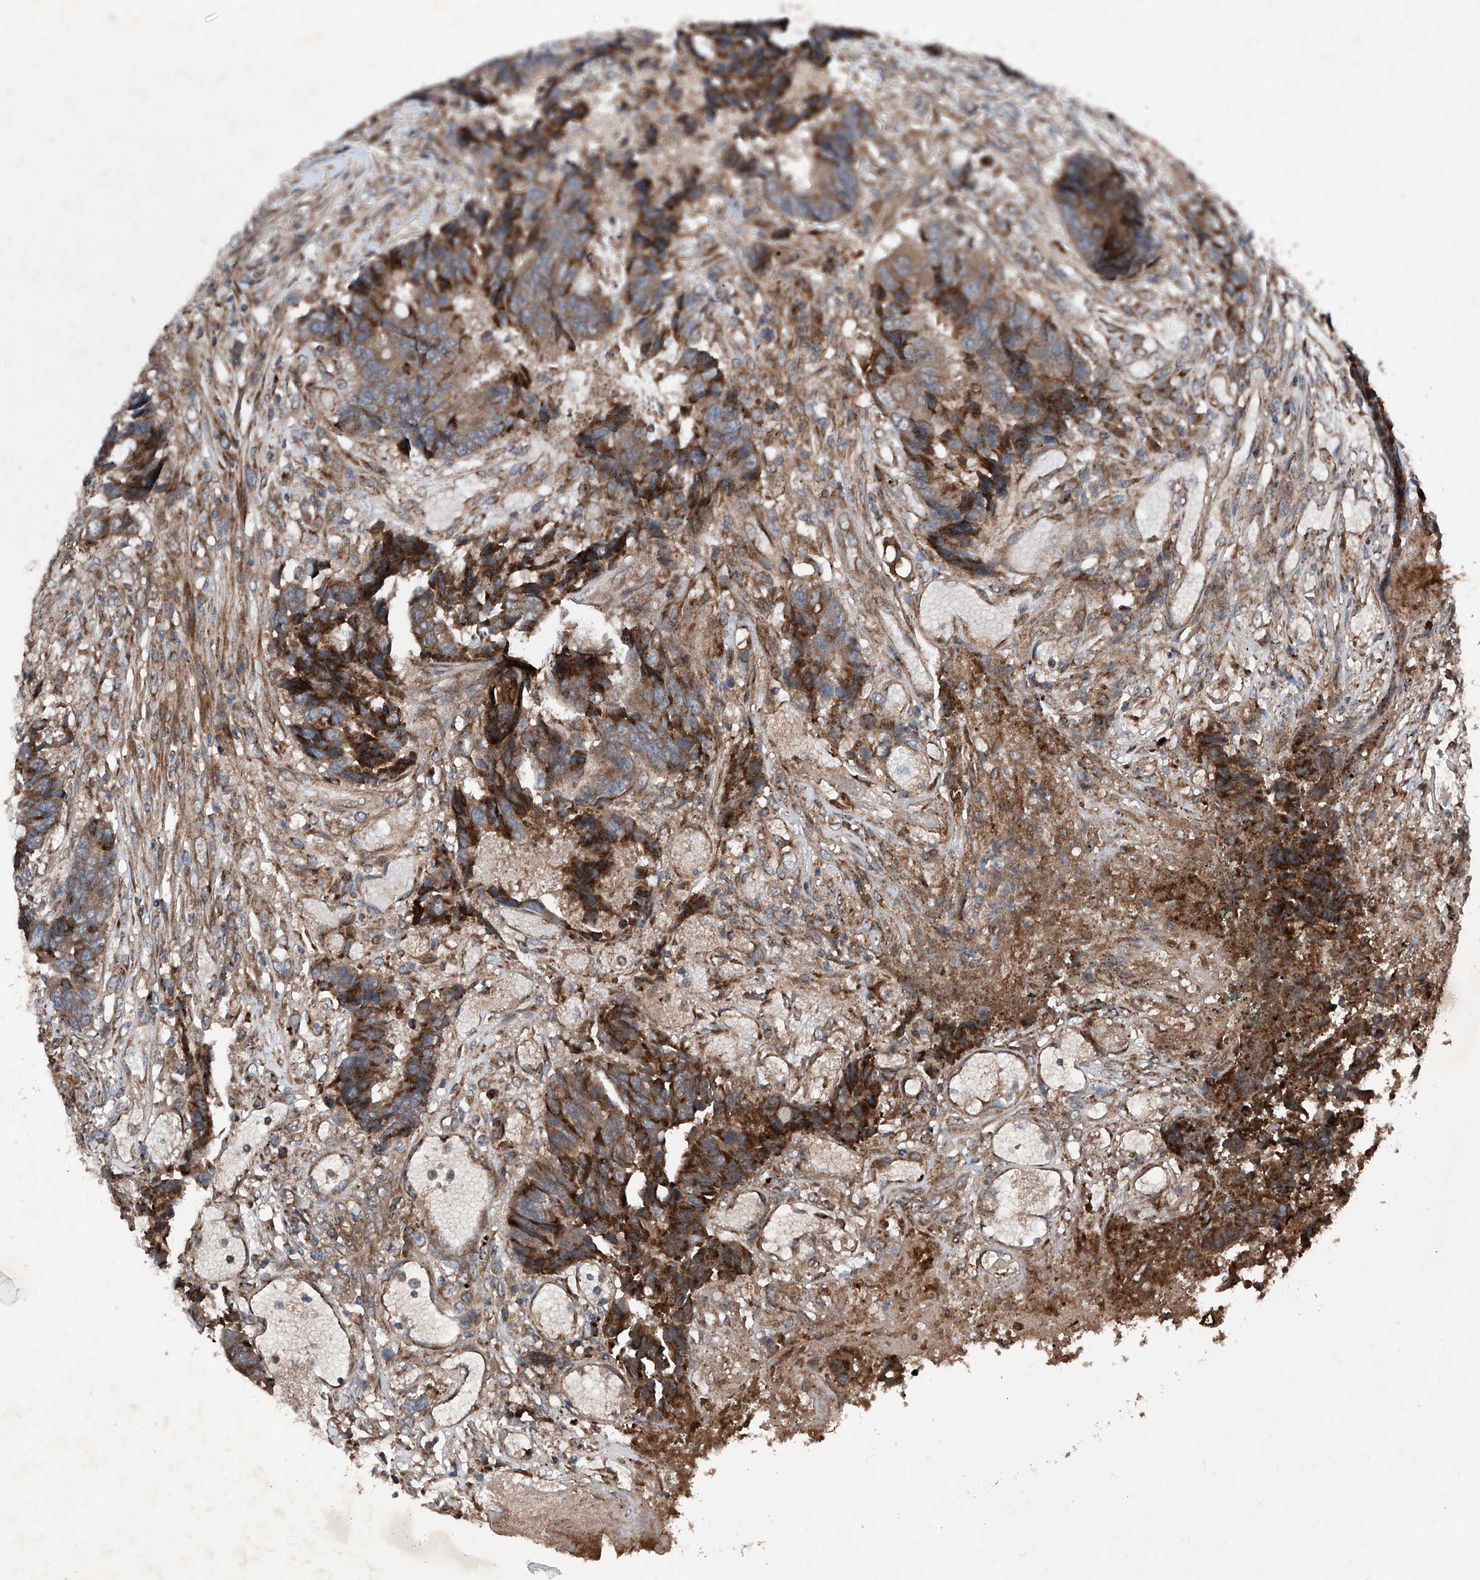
{"staining": {"intensity": "moderate", "quantity": ">75%", "location": "cytoplasmic/membranous"}, "tissue": "colorectal cancer", "cell_type": "Tumor cells", "image_type": "cancer", "snomed": [{"axis": "morphology", "description": "Adenocarcinoma, NOS"}, {"axis": "topography", "description": "Rectum"}], "caption": "Immunohistochemical staining of colorectal cancer (adenocarcinoma) demonstrates medium levels of moderate cytoplasmic/membranous positivity in about >75% of tumor cells. (Brightfield microscopy of DAB IHC at high magnification).", "gene": "DAD1", "patient": {"sex": "male", "age": 84}}